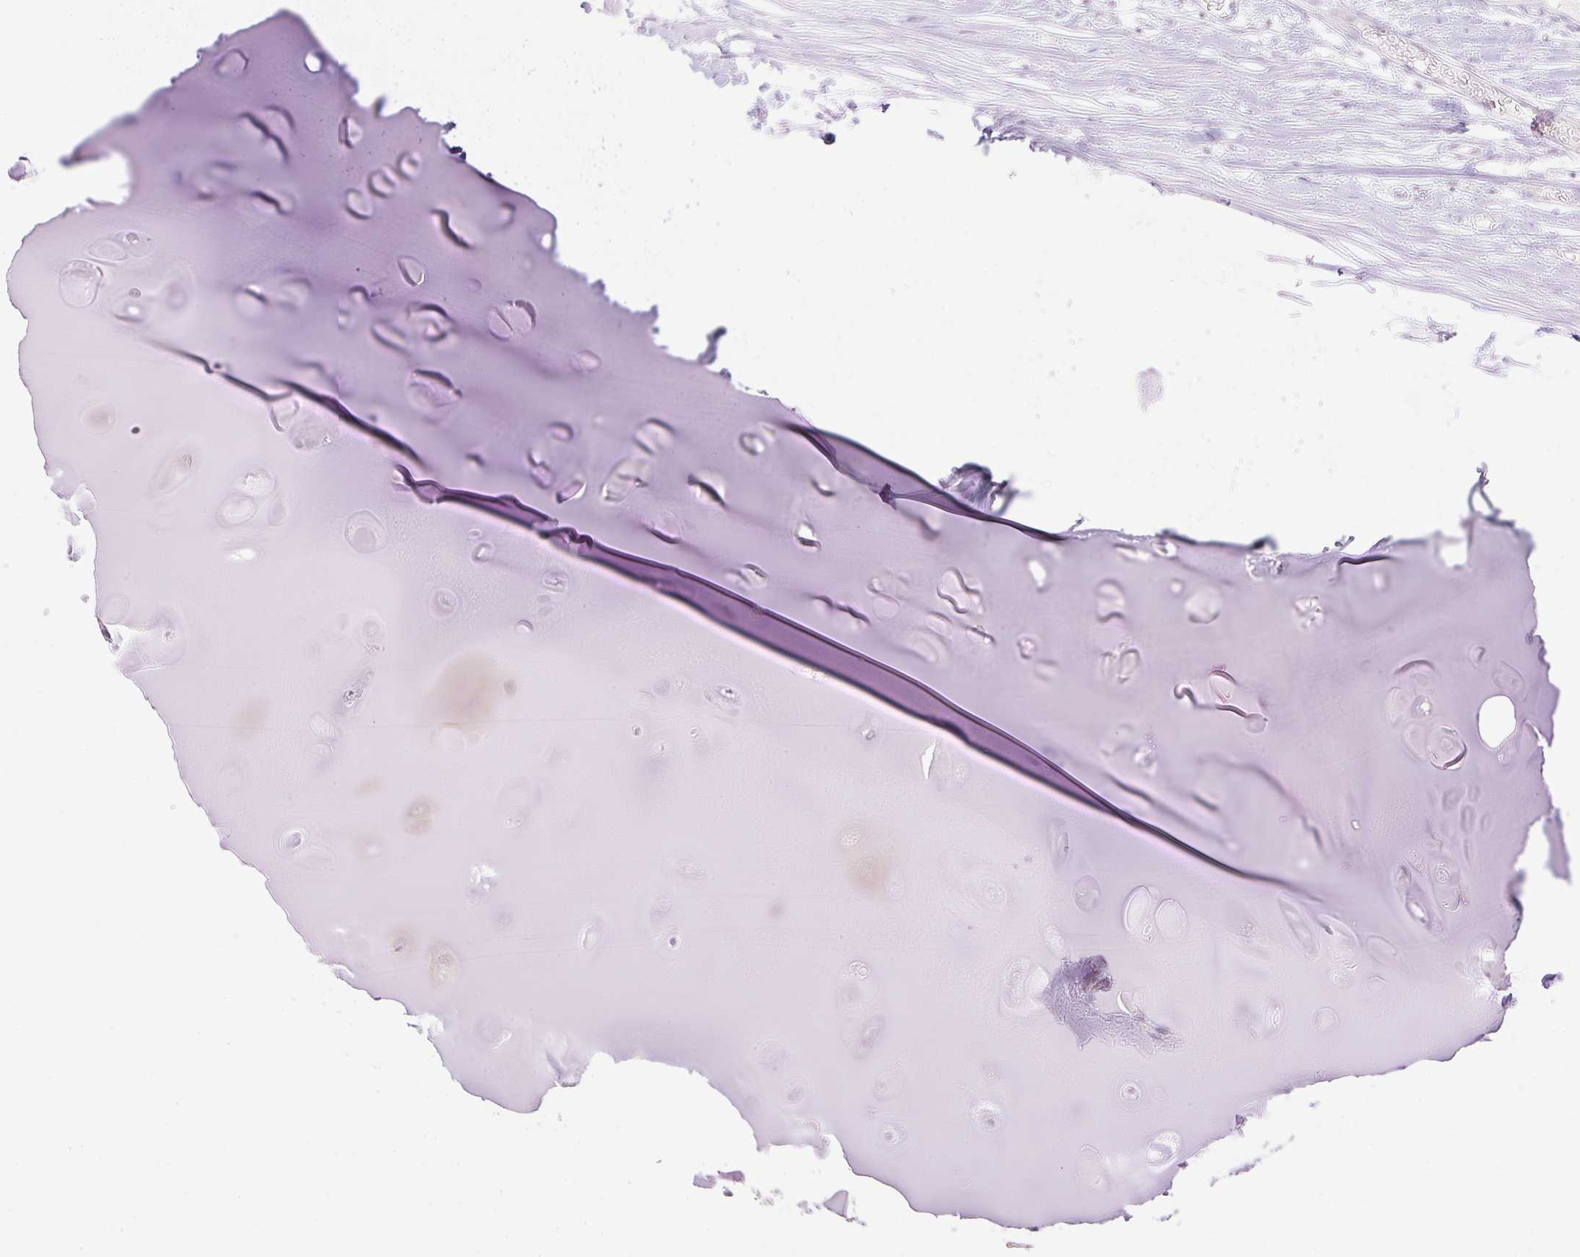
{"staining": {"intensity": "negative", "quantity": "none", "location": "none"}, "tissue": "soft tissue", "cell_type": "Chondrocytes", "image_type": "normal", "snomed": [{"axis": "morphology", "description": "Normal tissue, NOS"}, {"axis": "topography", "description": "Cartilage tissue"}], "caption": "Protein analysis of unremarkable soft tissue shows no significant expression in chondrocytes. (DAB immunohistochemistry with hematoxylin counter stain).", "gene": "ZNF394", "patient": {"sex": "male", "age": 57}}